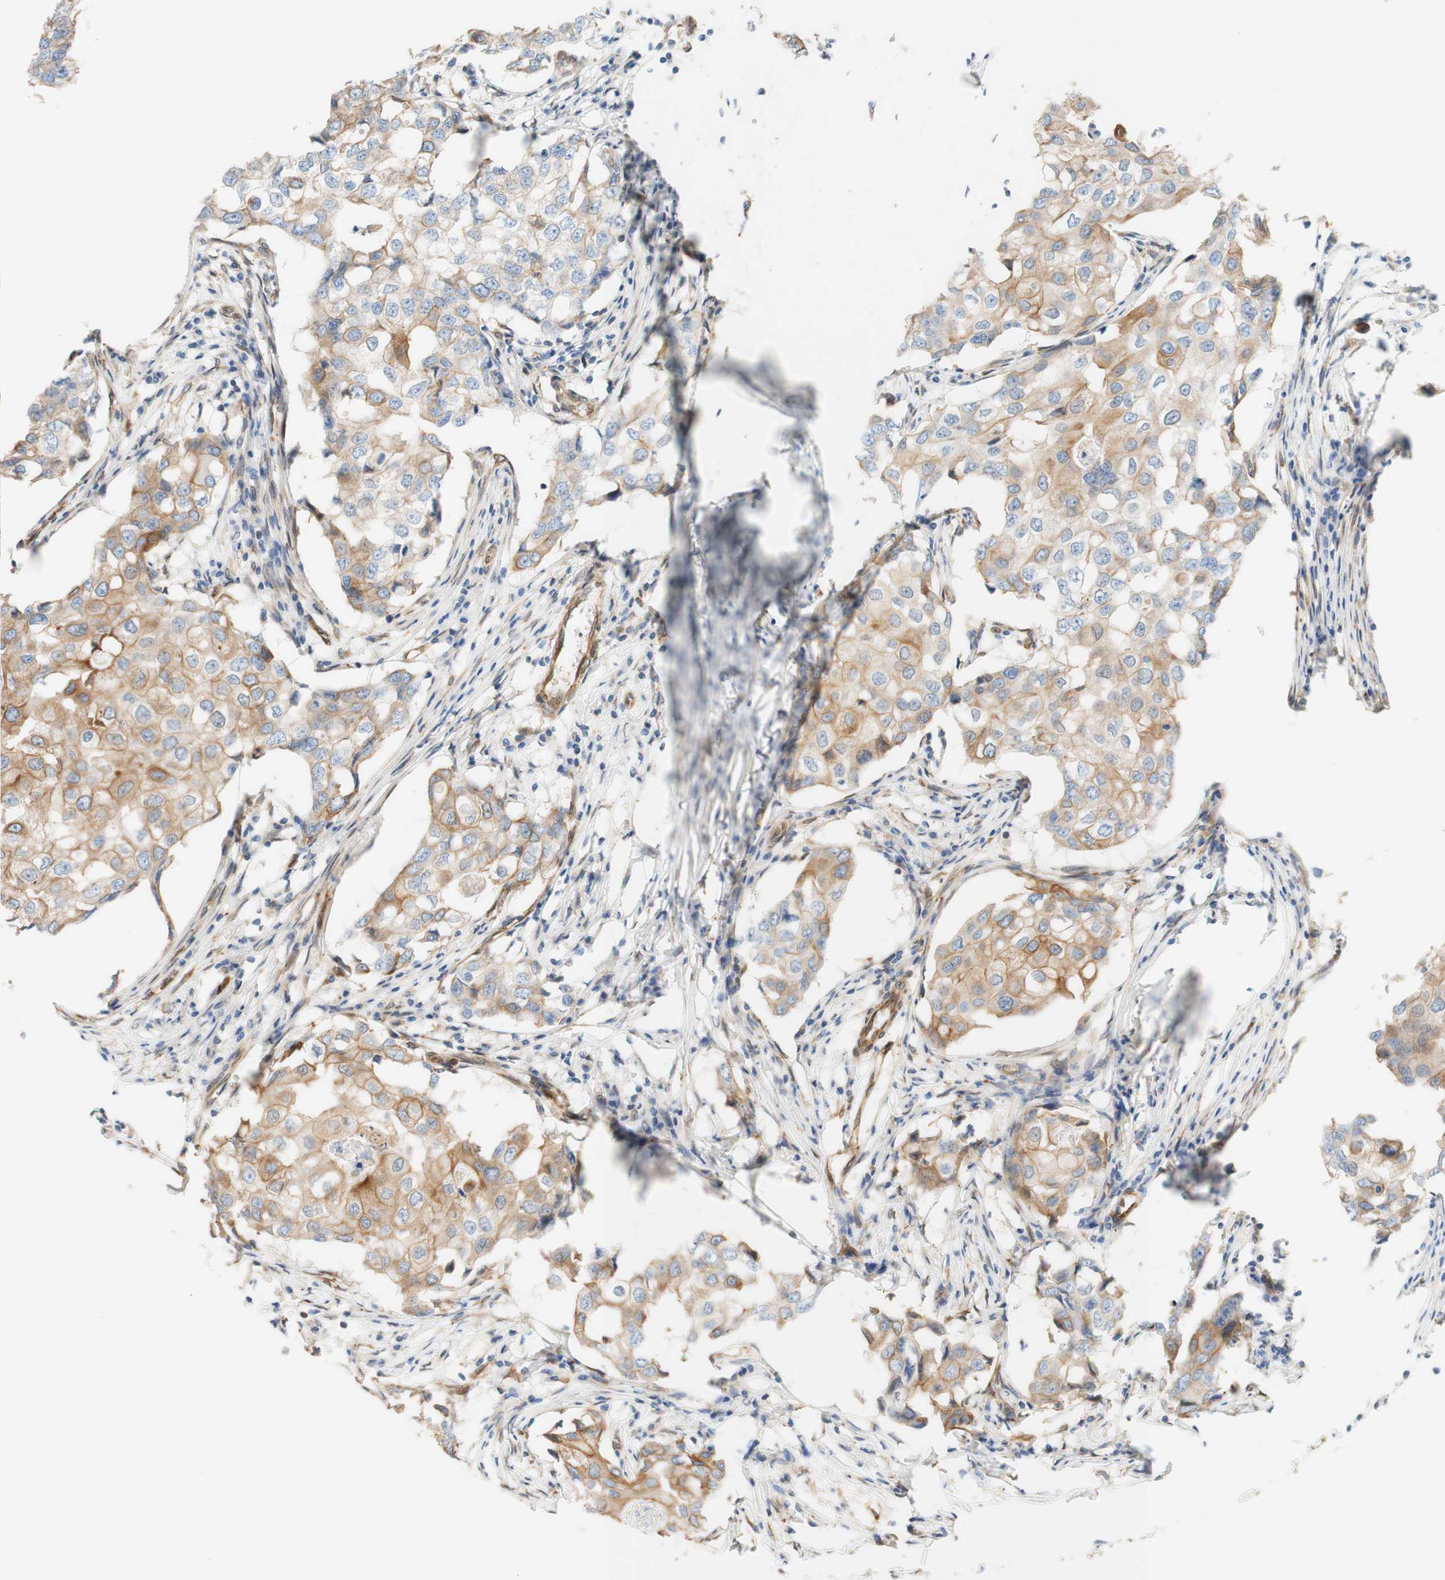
{"staining": {"intensity": "moderate", "quantity": "25%-75%", "location": "cytoplasmic/membranous"}, "tissue": "breast cancer", "cell_type": "Tumor cells", "image_type": "cancer", "snomed": [{"axis": "morphology", "description": "Duct carcinoma"}, {"axis": "topography", "description": "Breast"}], "caption": "Breast infiltrating ductal carcinoma stained with immunohistochemistry displays moderate cytoplasmic/membranous expression in about 25%-75% of tumor cells.", "gene": "ENDOD1", "patient": {"sex": "female", "age": 27}}